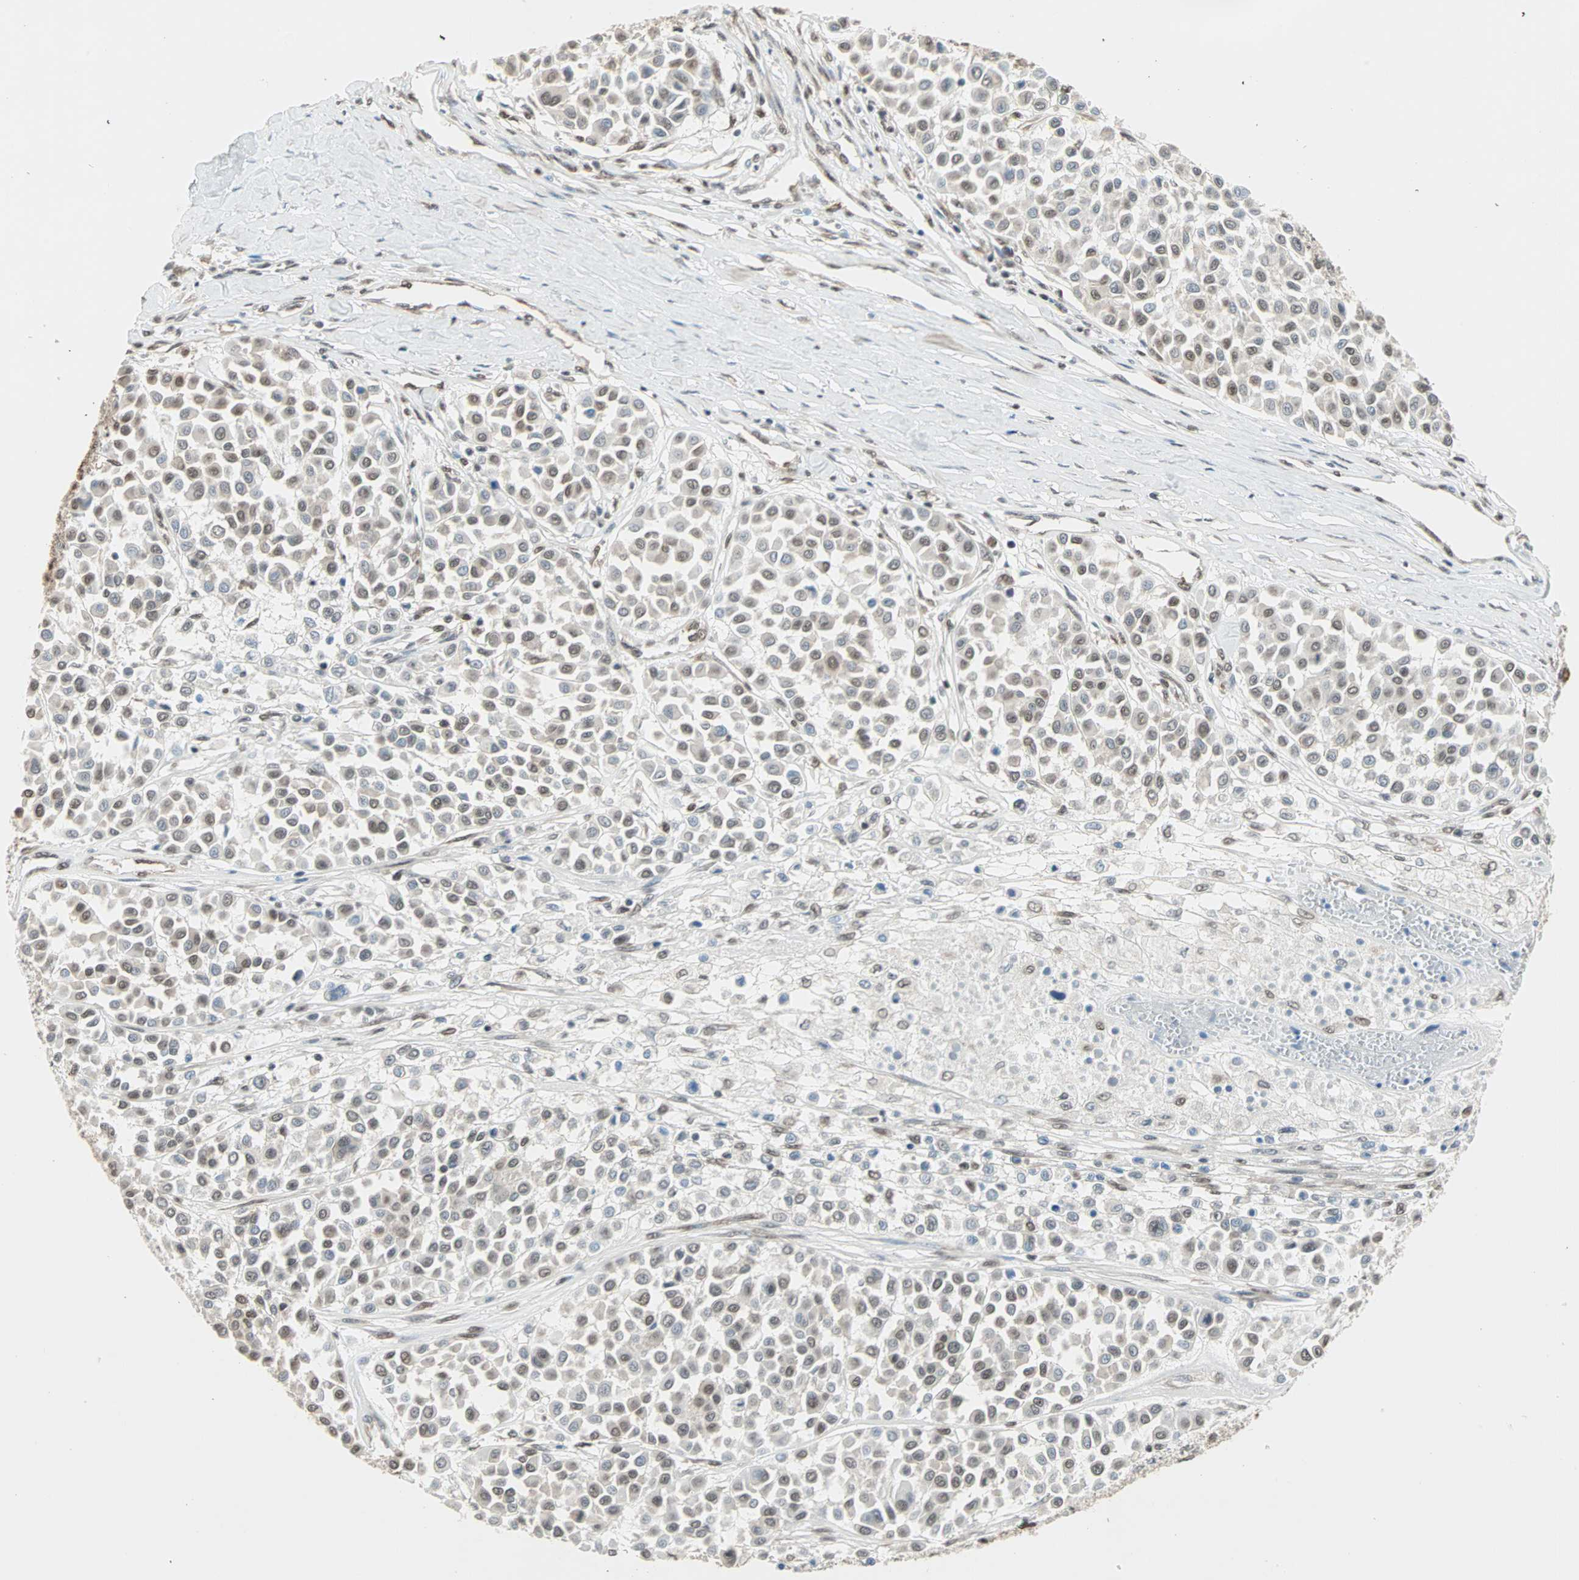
{"staining": {"intensity": "moderate", "quantity": "25%-75%", "location": "nuclear"}, "tissue": "melanoma", "cell_type": "Tumor cells", "image_type": "cancer", "snomed": [{"axis": "morphology", "description": "Malignant melanoma, Metastatic site"}, {"axis": "topography", "description": "Soft tissue"}], "caption": "IHC photomicrograph of neoplastic tissue: human melanoma stained using IHC reveals medium levels of moderate protein expression localized specifically in the nuclear of tumor cells, appearing as a nuclear brown color.", "gene": "DAZAP1", "patient": {"sex": "male", "age": 41}}